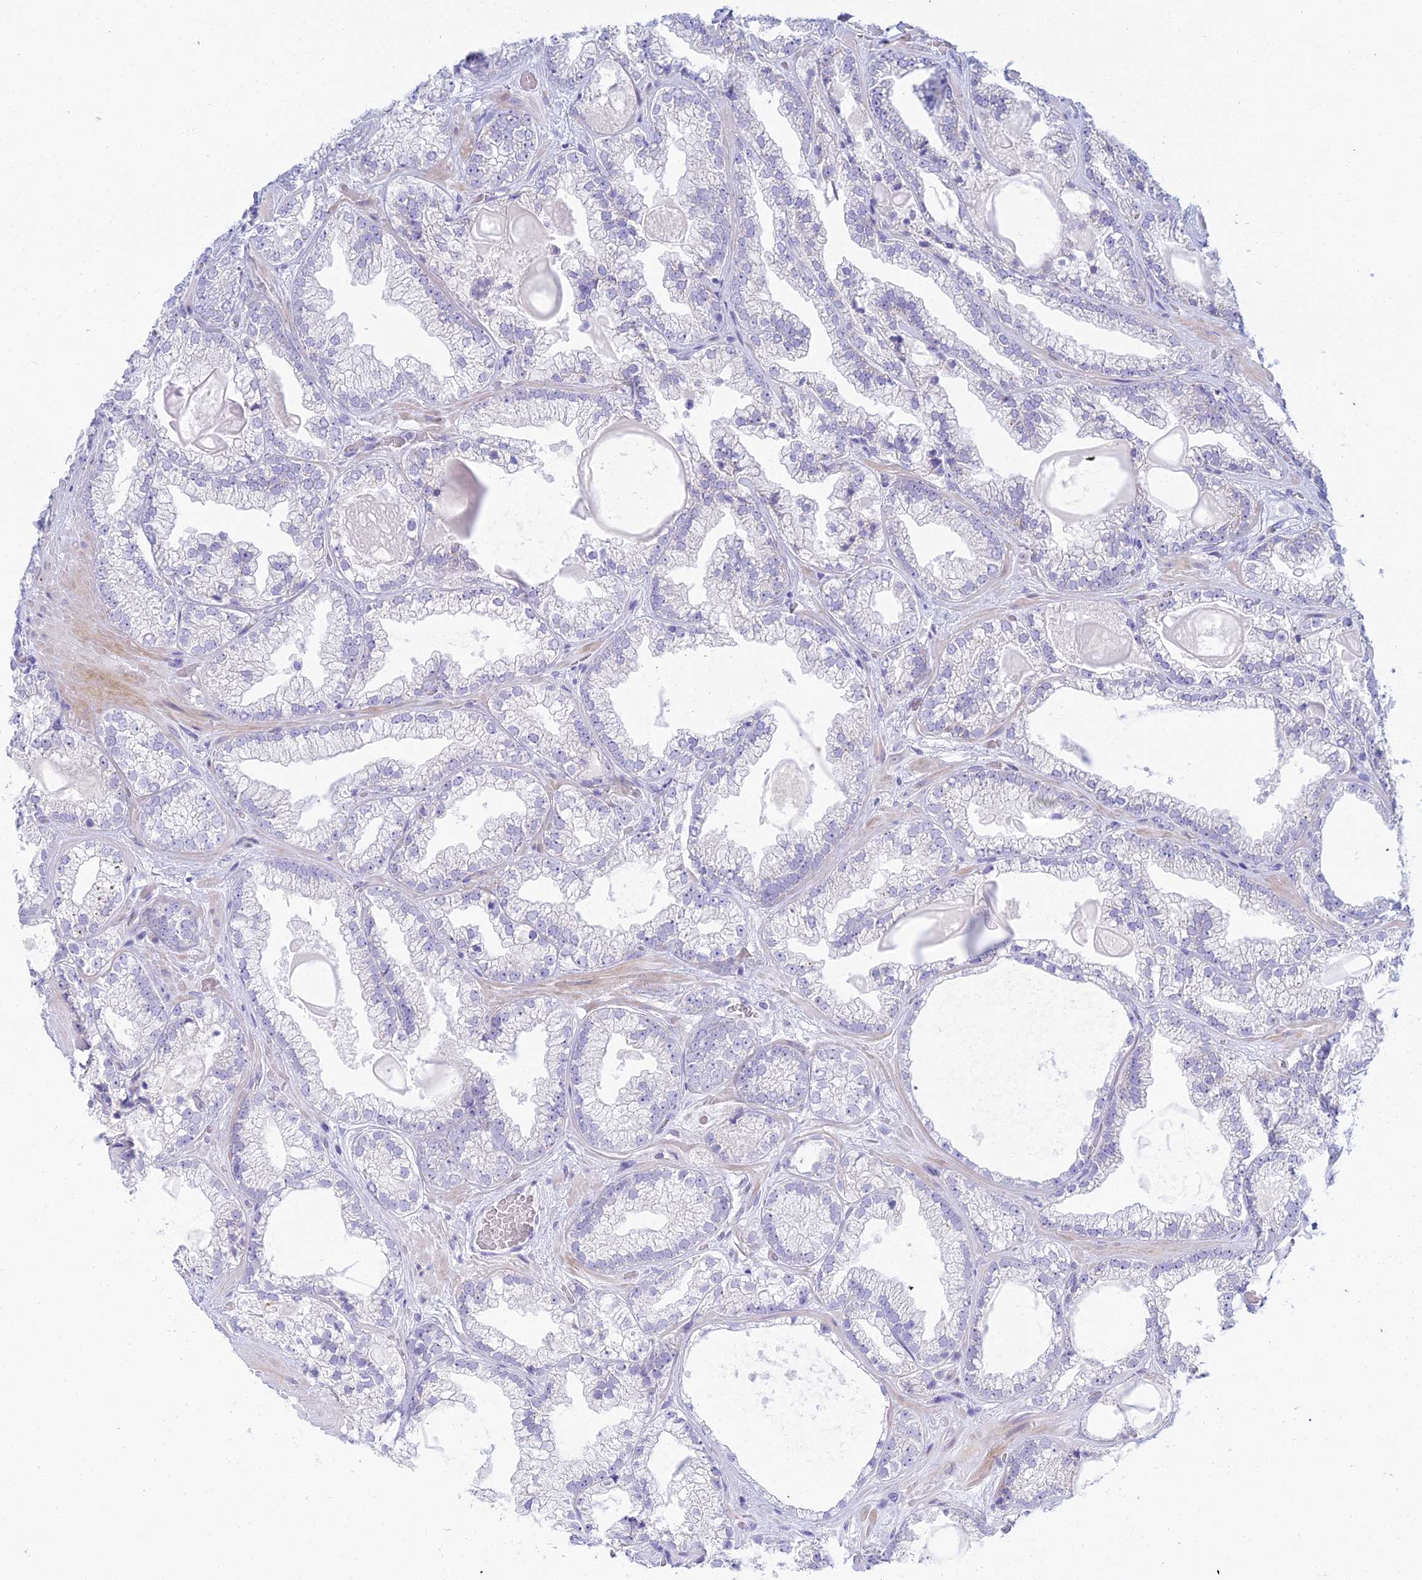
{"staining": {"intensity": "negative", "quantity": "none", "location": "none"}, "tissue": "prostate cancer", "cell_type": "Tumor cells", "image_type": "cancer", "snomed": [{"axis": "morphology", "description": "Adenocarcinoma, Low grade"}, {"axis": "topography", "description": "Prostate"}], "caption": "Immunohistochemical staining of human prostate adenocarcinoma (low-grade) displays no significant staining in tumor cells.", "gene": "PRR13", "patient": {"sex": "male", "age": 57}}